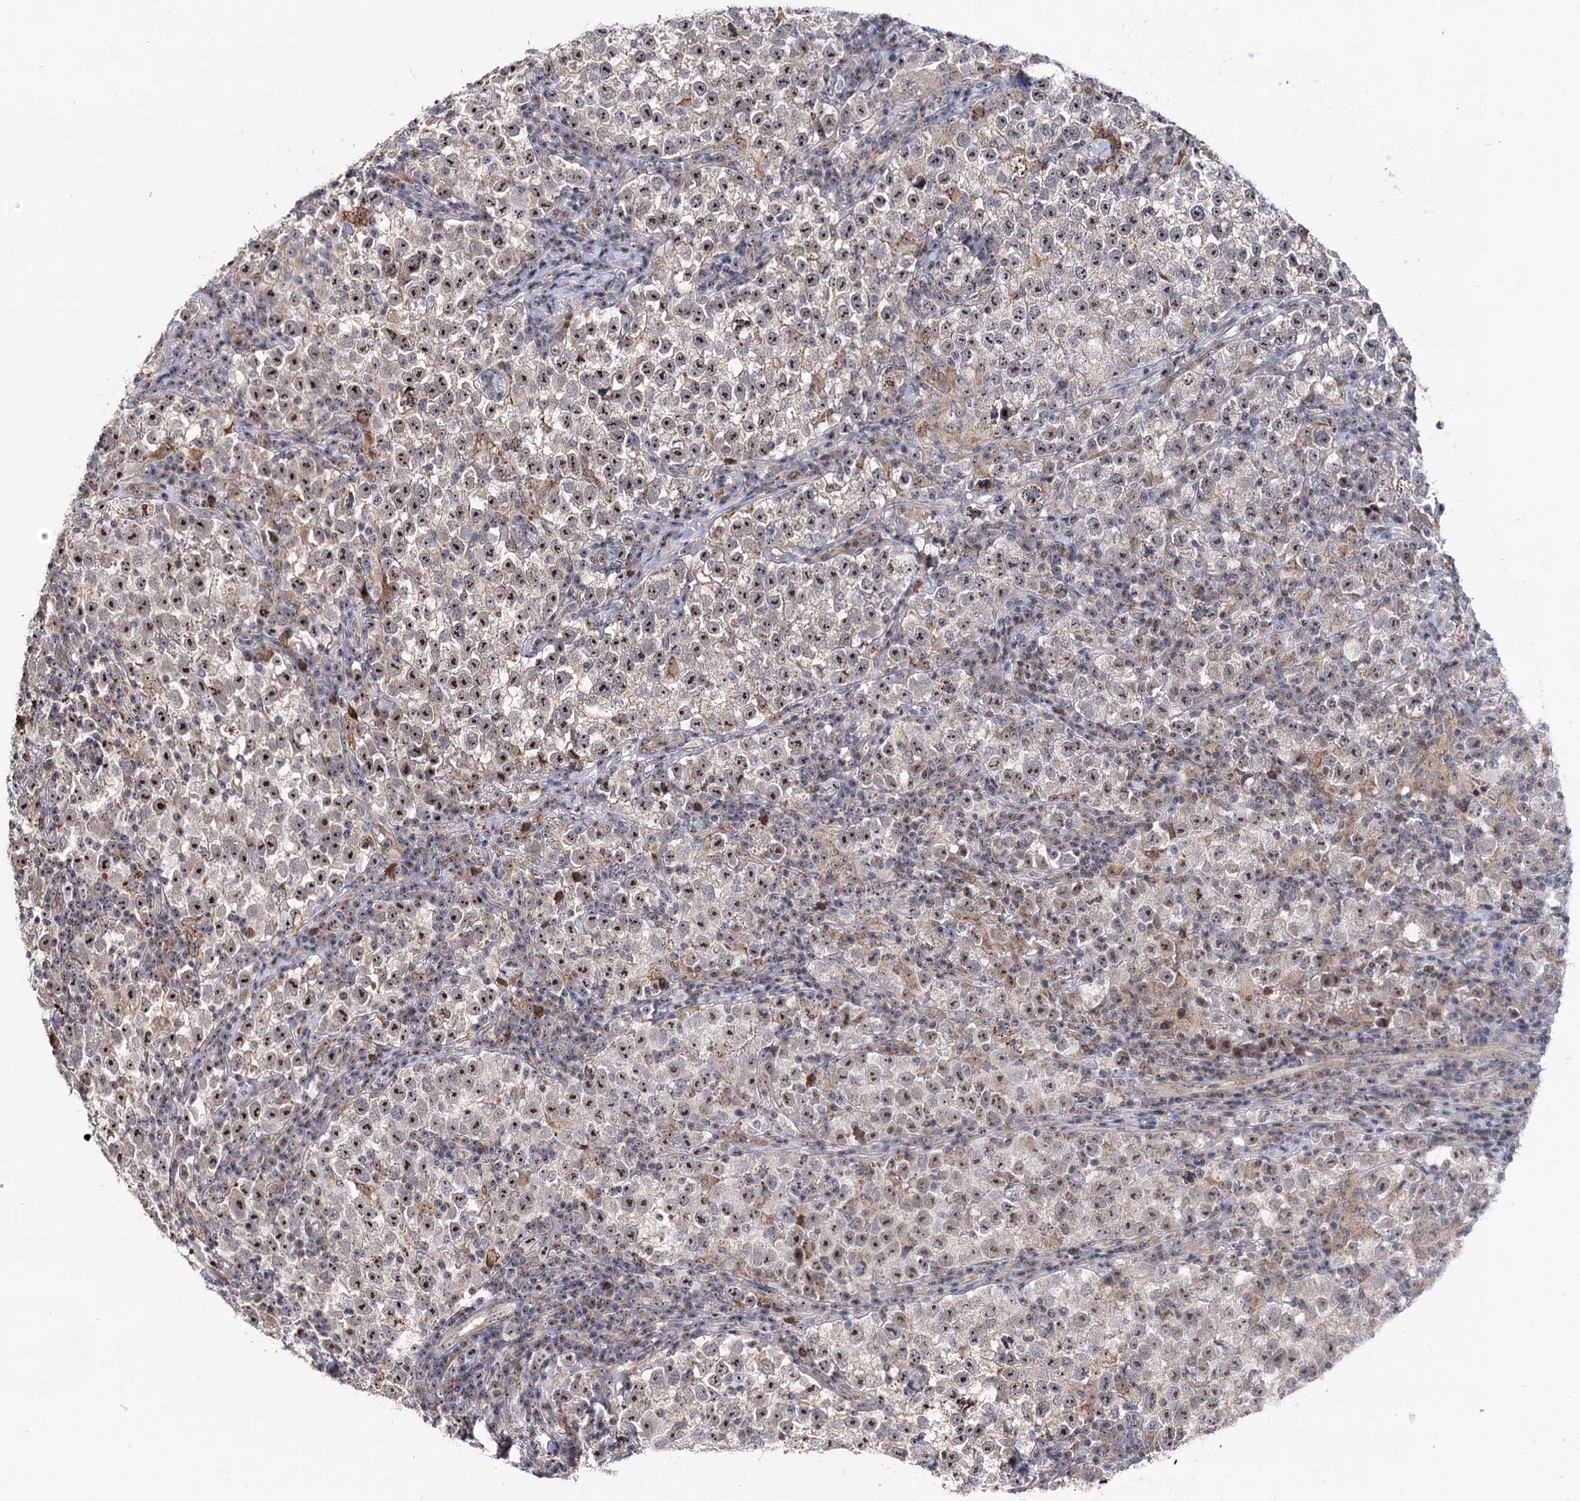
{"staining": {"intensity": "strong", "quantity": ">75%", "location": "nuclear"}, "tissue": "testis cancer", "cell_type": "Tumor cells", "image_type": "cancer", "snomed": [{"axis": "morphology", "description": "Normal tissue, NOS"}, {"axis": "morphology", "description": "Seminoma, NOS"}, {"axis": "topography", "description": "Testis"}], "caption": "The immunohistochemical stain highlights strong nuclear staining in tumor cells of seminoma (testis) tissue.", "gene": "SUPT20H", "patient": {"sex": "male", "age": 43}}